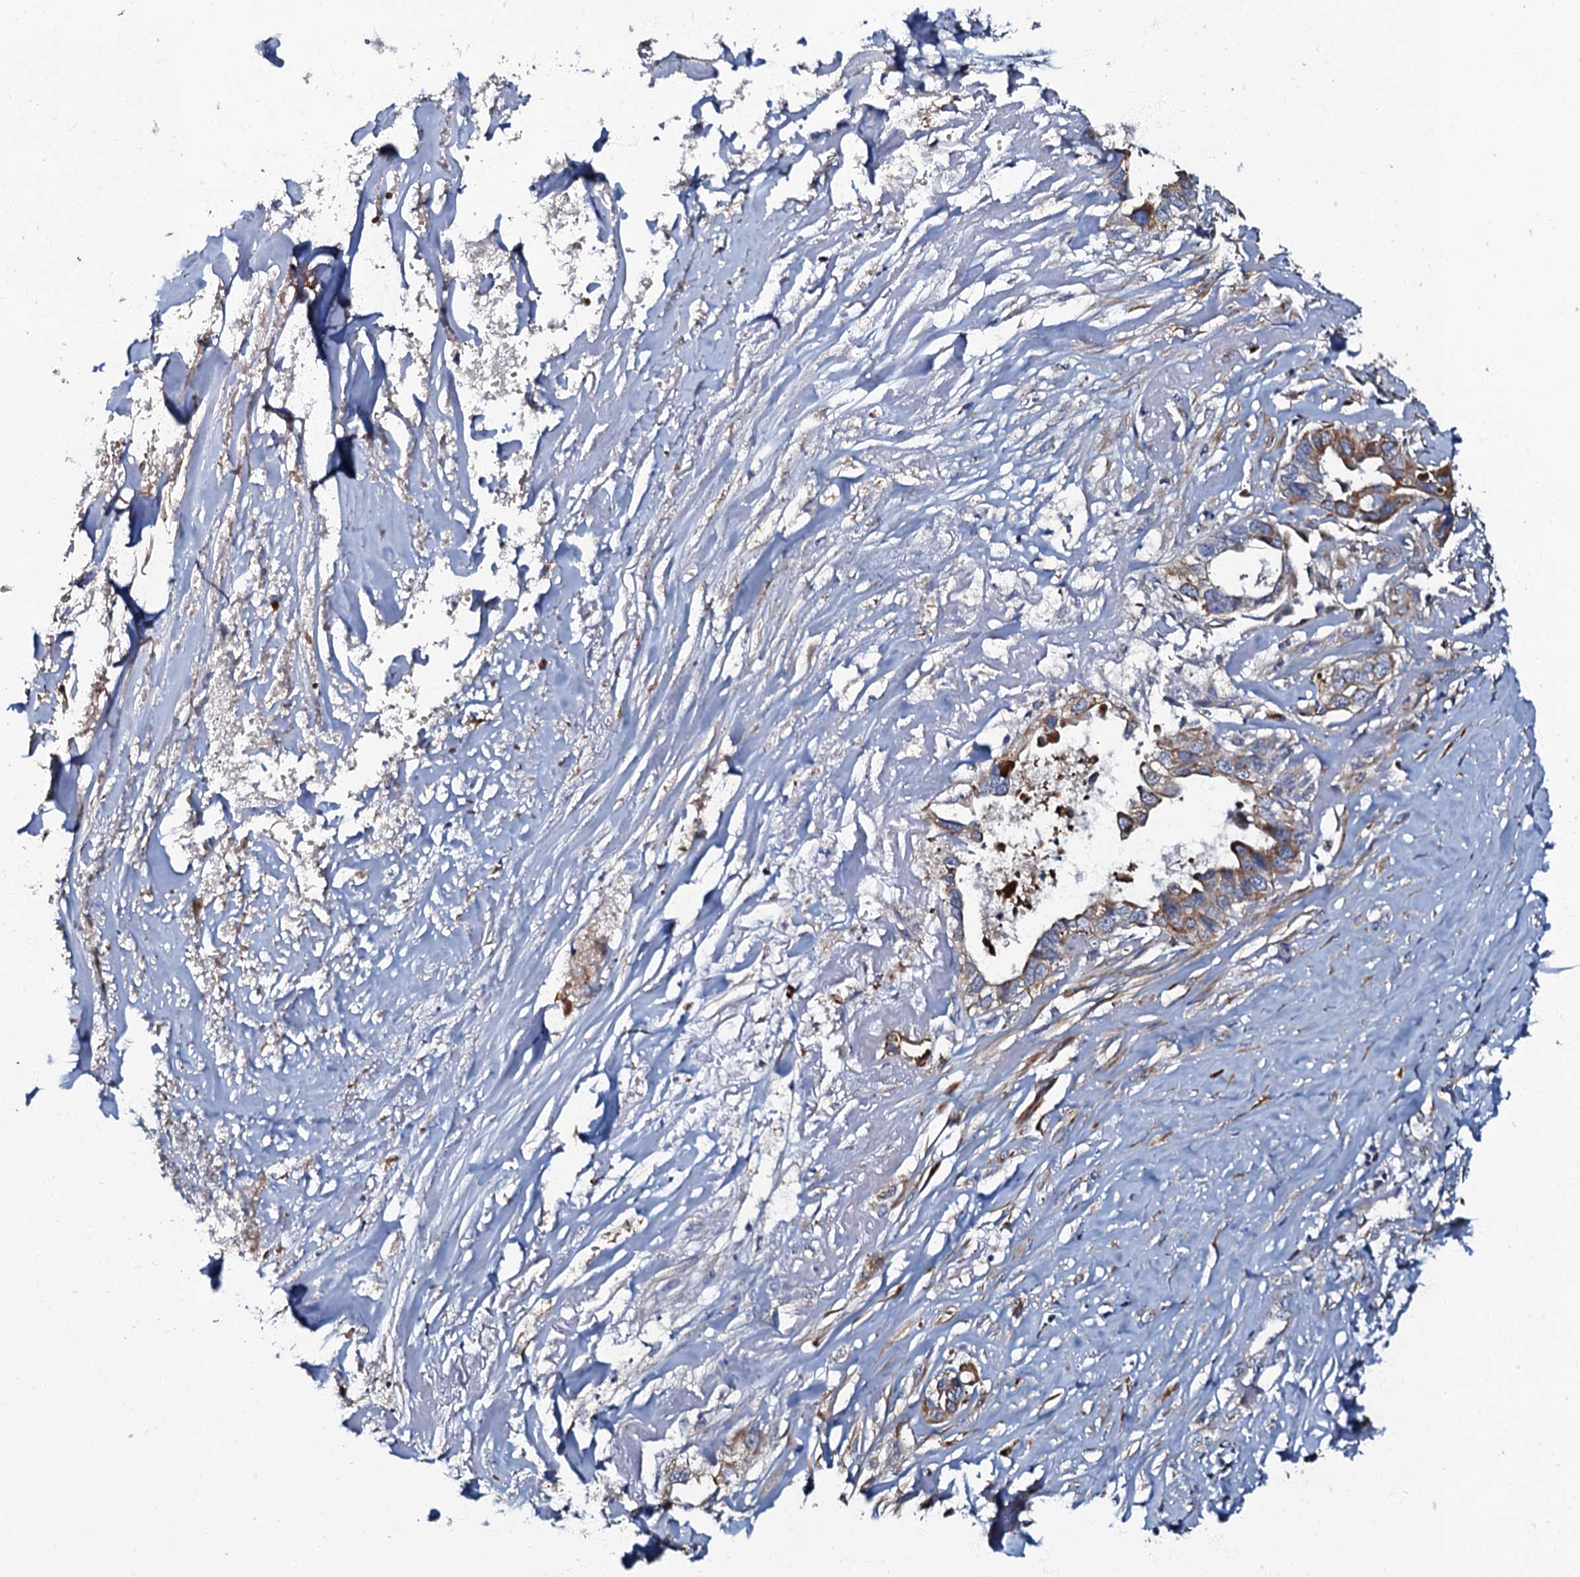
{"staining": {"intensity": "moderate", "quantity": "25%-75%", "location": "cytoplasmic/membranous"}, "tissue": "liver cancer", "cell_type": "Tumor cells", "image_type": "cancer", "snomed": [{"axis": "morphology", "description": "Cholangiocarcinoma"}, {"axis": "topography", "description": "Liver"}], "caption": "Protein staining by IHC displays moderate cytoplasmic/membranous staining in about 25%-75% of tumor cells in liver cancer (cholangiocarcinoma).", "gene": "NDUFA12", "patient": {"sex": "female", "age": 79}}